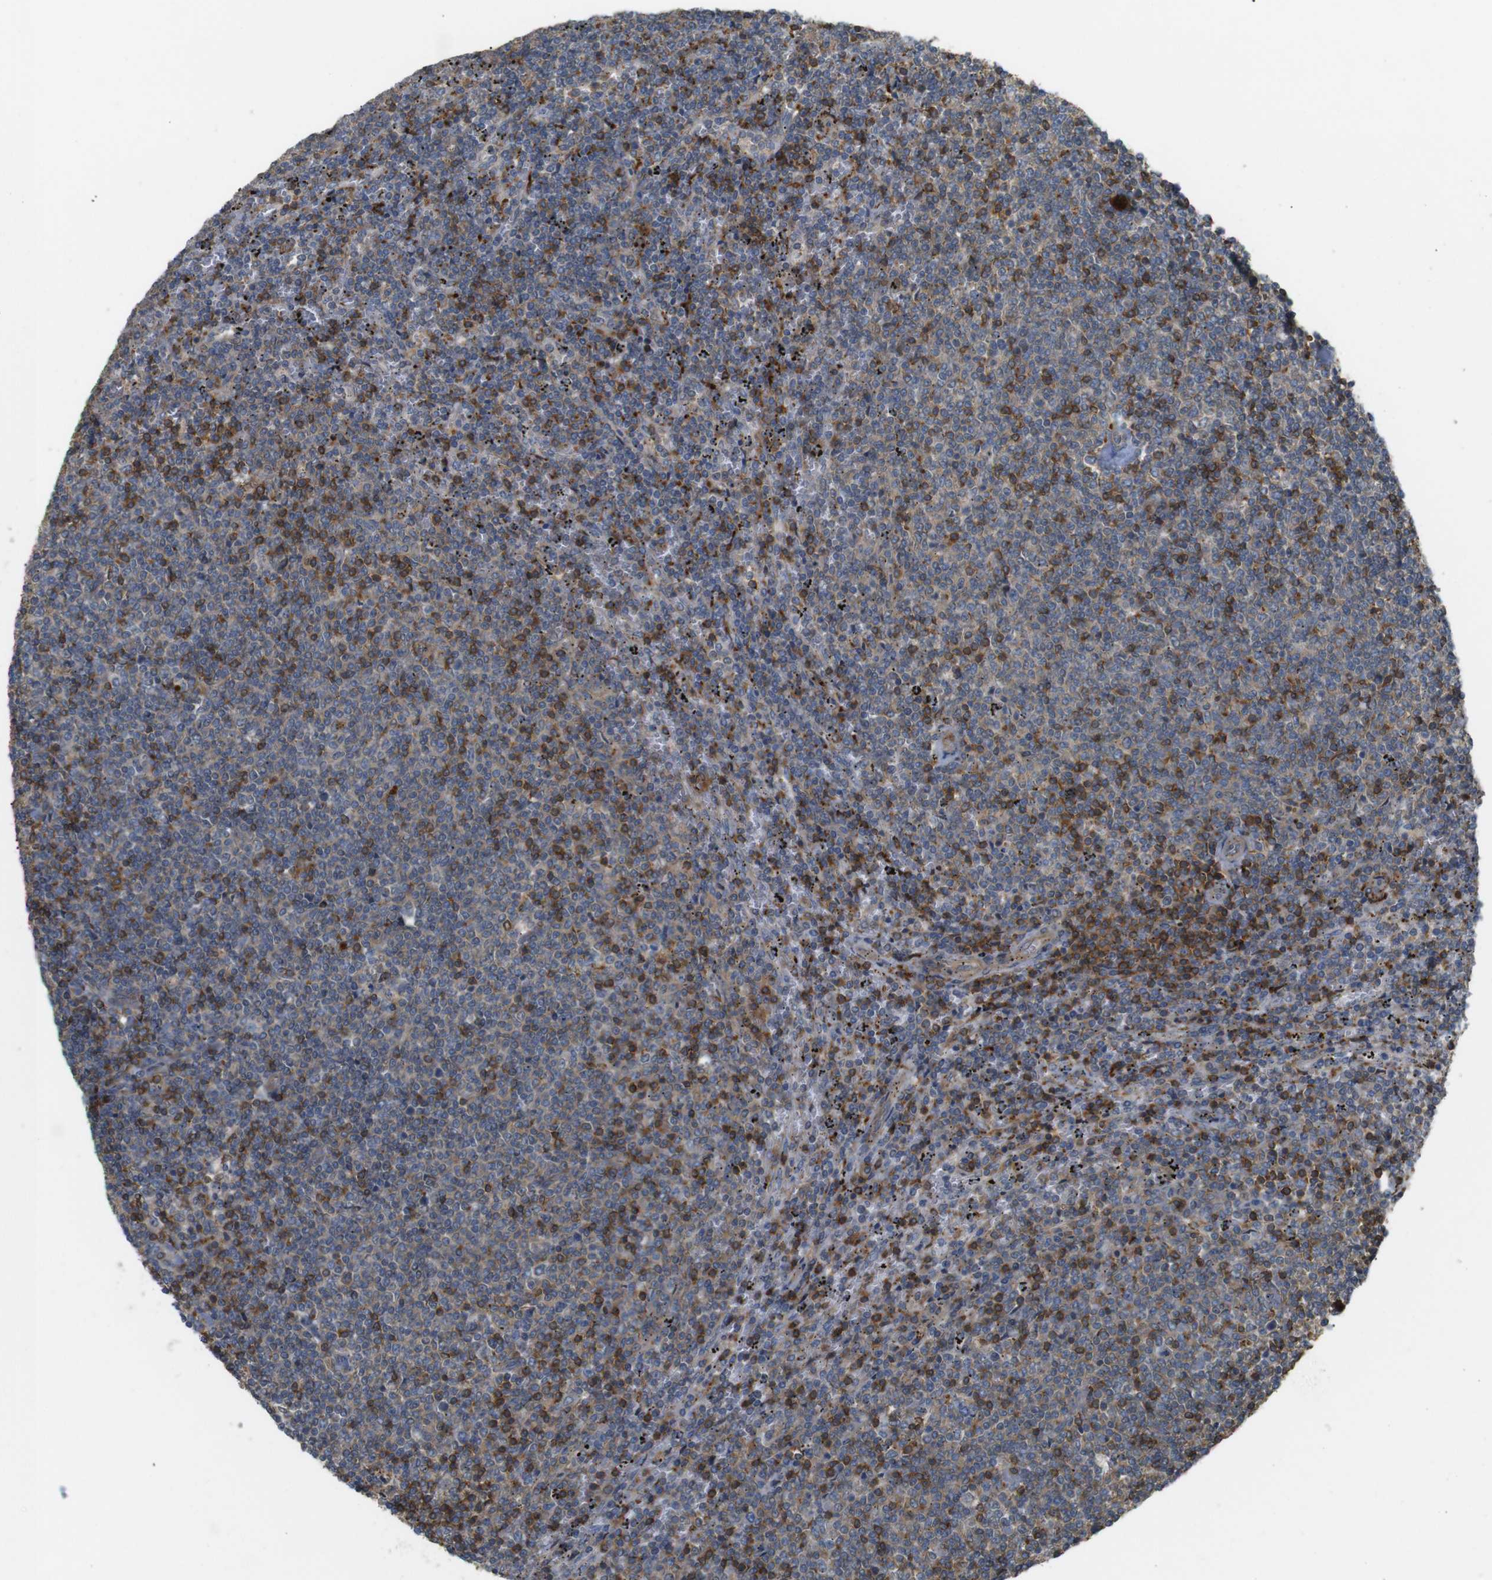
{"staining": {"intensity": "moderate", "quantity": "25%-75%", "location": "cytoplasmic/membranous"}, "tissue": "lymphoma", "cell_type": "Tumor cells", "image_type": "cancer", "snomed": [{"axis": "morphology", "description": "Malignant lymphoma, non-Hodgkin's type, Low grade"}, {"axis": "topography", "description": "Spleen"}], "caption": "The image shows staining of low-grade malignant lymphoma, non-Hodgkin's type, revealing moderate cytoplasmic/membranous protein staining (brown color) within tumor cells.", "gene": "KSR1", "patient": {"sex": "female", "age": 50}}